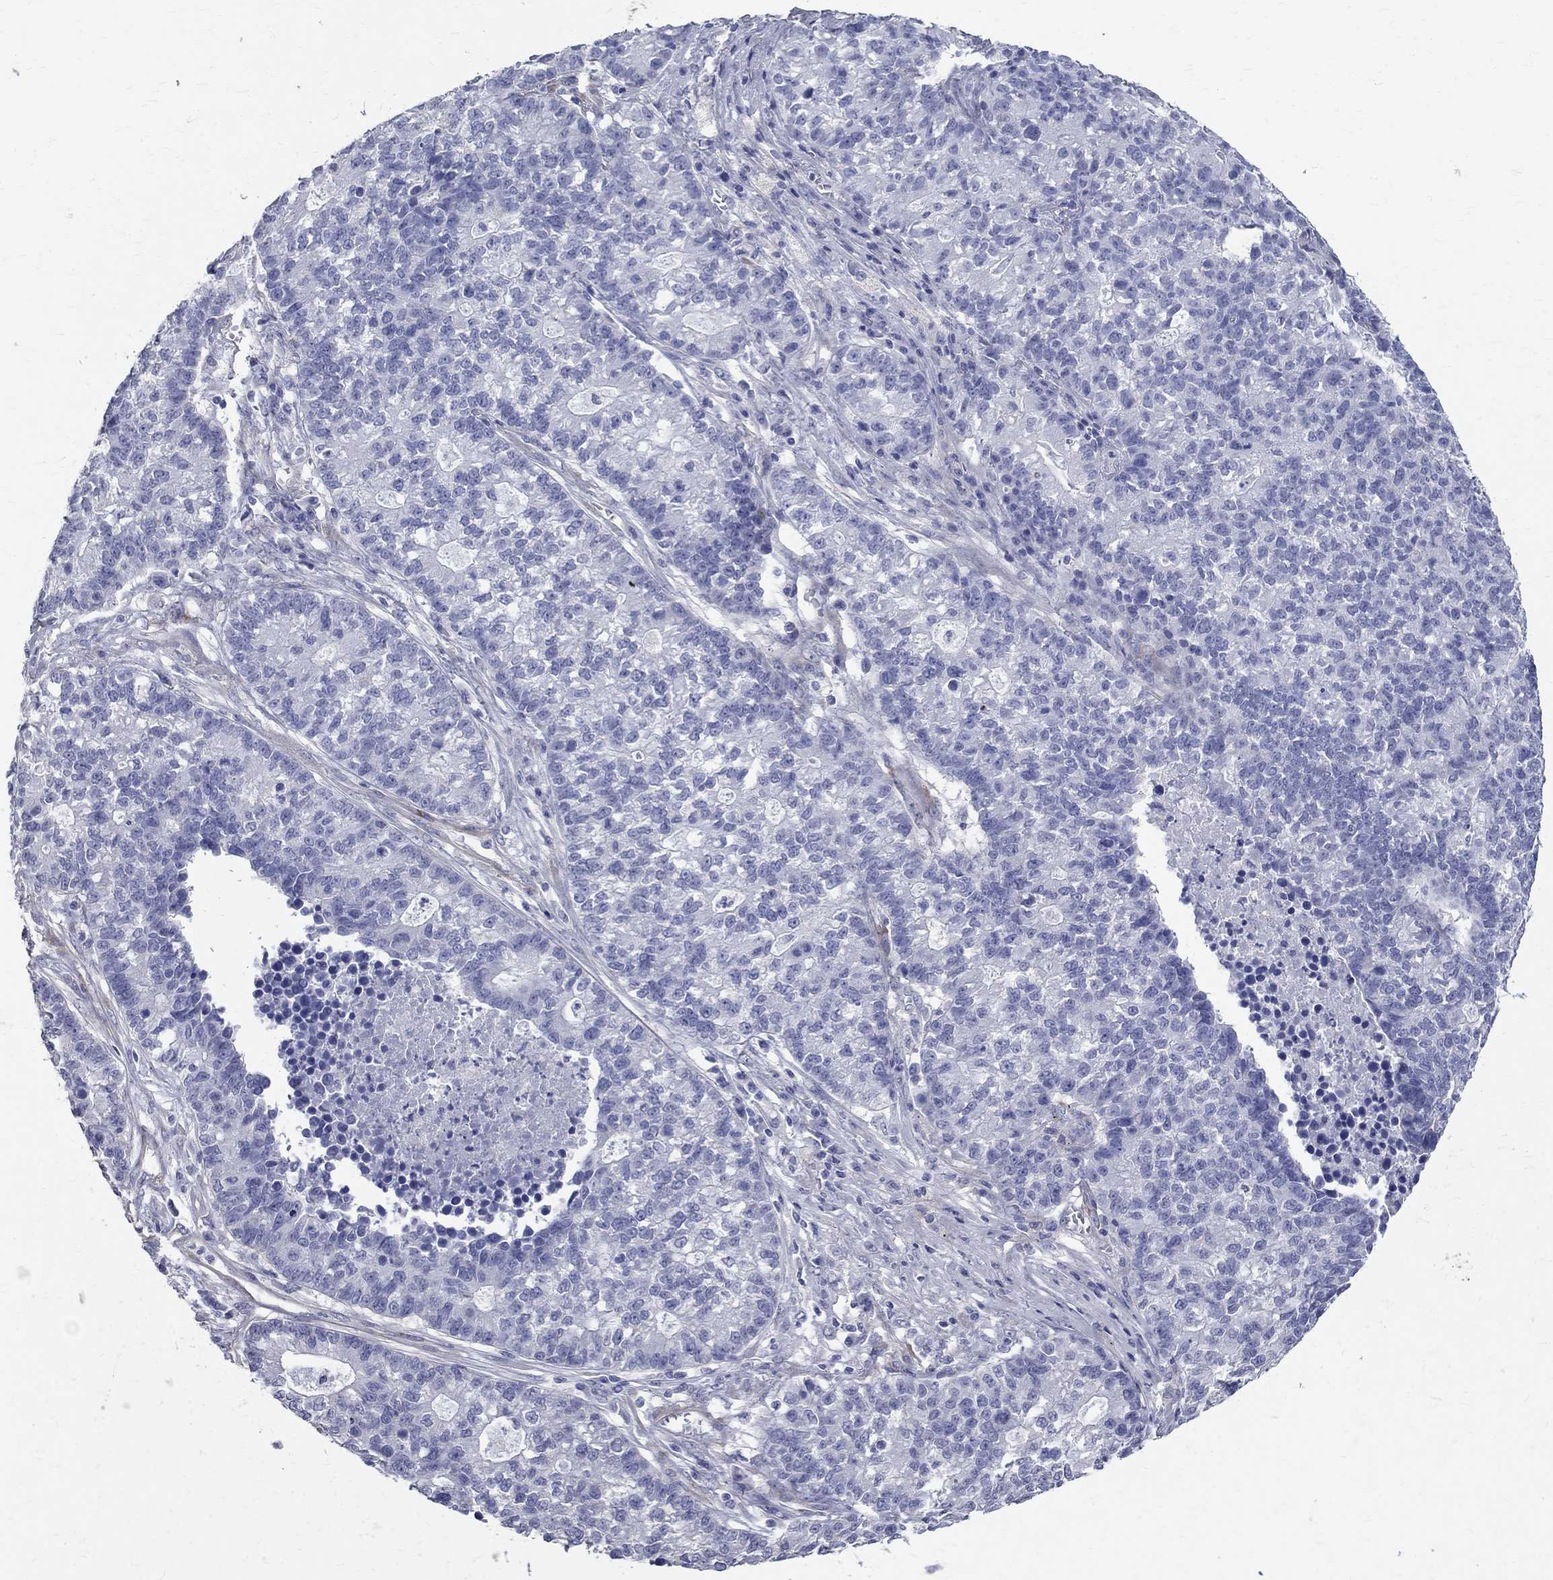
{"staining": {"intensity": "negative", "quantity": "none", "location": "none"}, "tissue": "lung cancer", "cell_type": "Tumor cells", "image_type": "cancer", "snomed": [{"axis": "morphology", "description": "Adenocarcinoma, NOS"}, {"axis": "topography", "description": "Lung"}], "caption": "There is no significant expression in tumor cells of lung cancer (adenocarcinoma). Nuclei are stained in blue.", "gene": "ANXA10", "patient": {"sex": "male", "age": 57}}